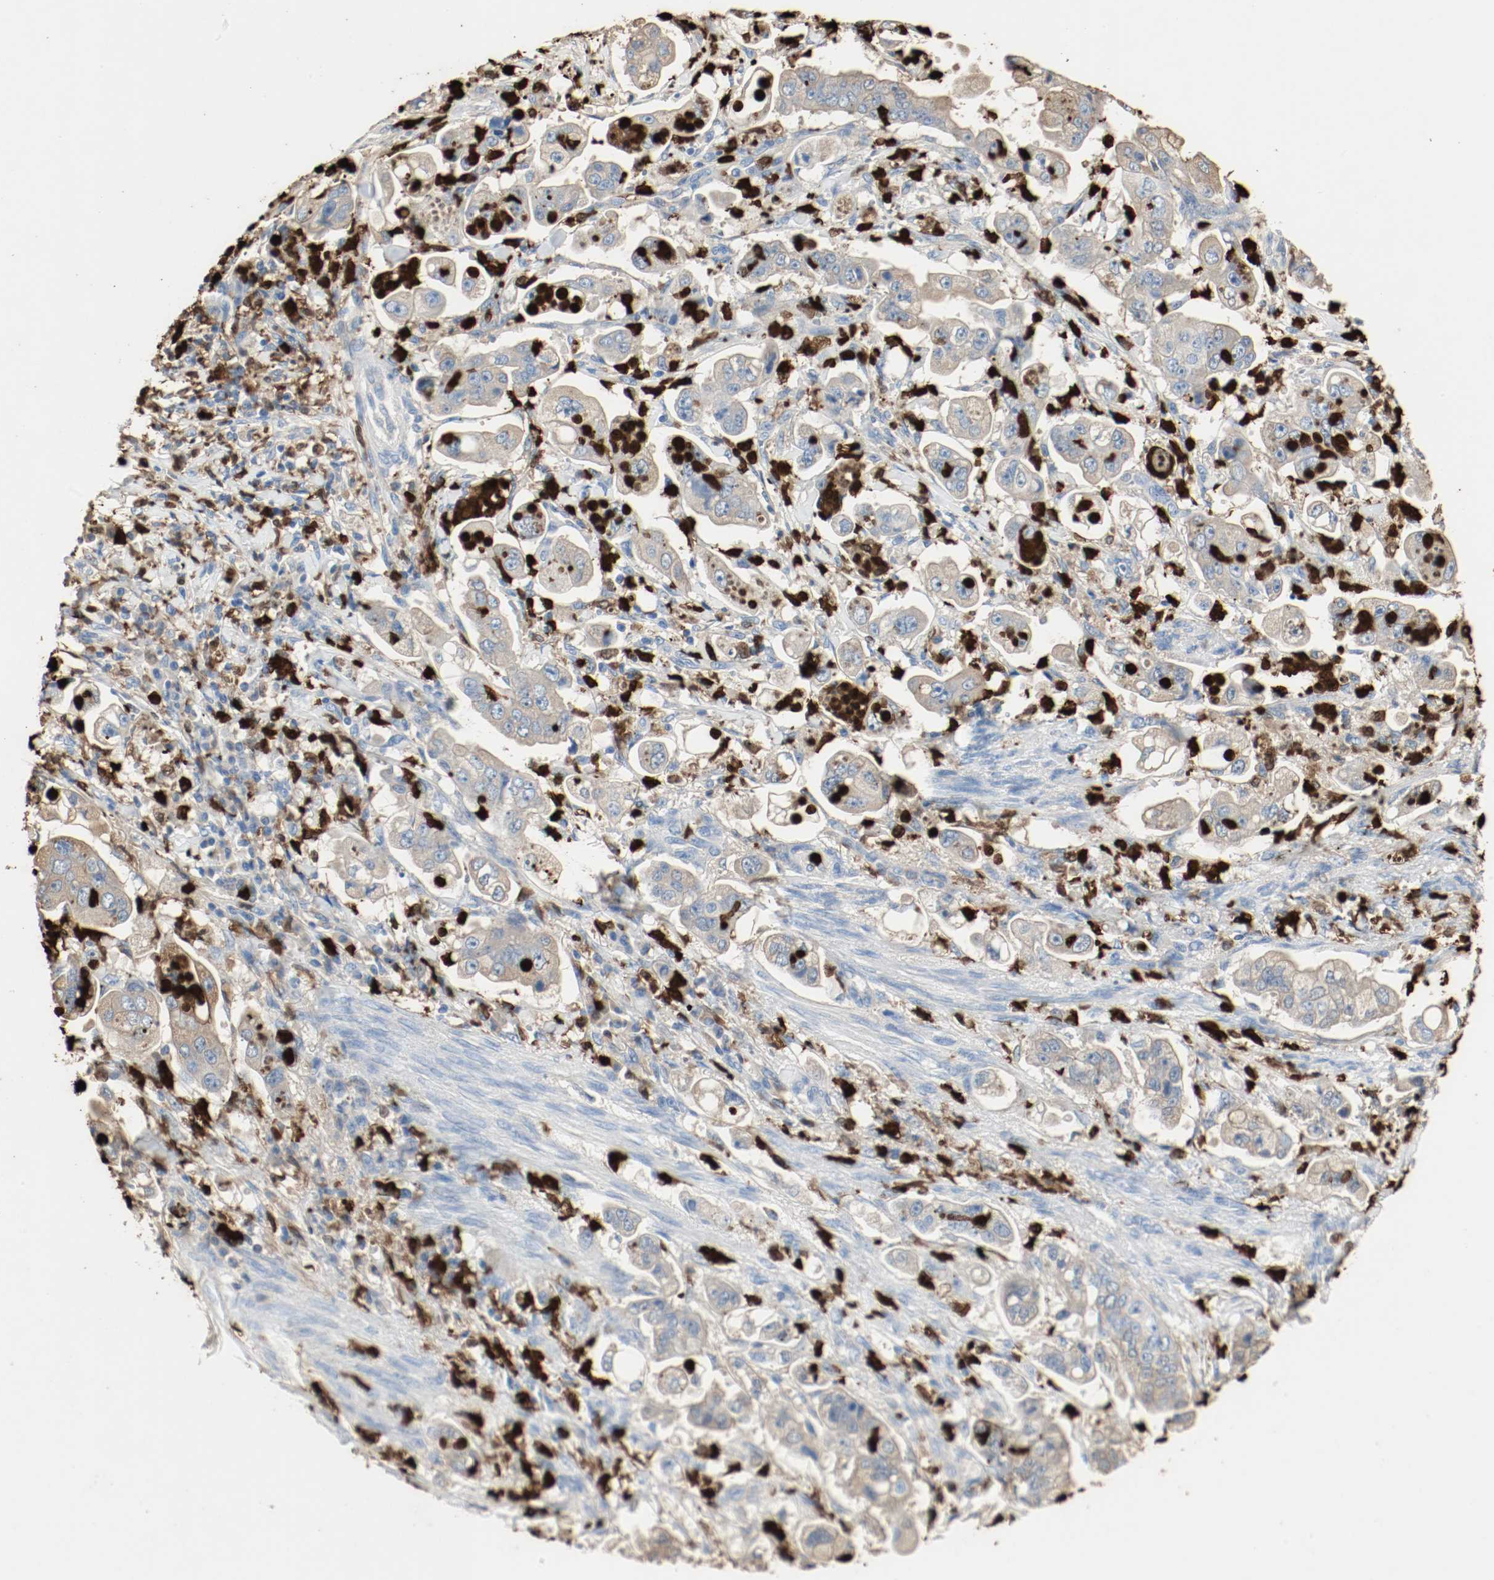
{"staining": {"intensity": "strong", "quantity": "<25%", "location": "cytoplasmic/membranous"}, "tissue": "stomach cancer", "cell_type": "Tumor cells", "image_type": "cancer", "snomed": [{"axis": "morphology", "description": "Adenocarcinoma, NOS"}, {"axis": "topography", "description": "Stomach"}], "caption": "This is a histology image of immunohistochemistry (IHC) staining of adenocarcinoma (stomach), which shows strong positivity in the cytoplasmic/membranous of tumor cells.", "gene": "S100A9", "patient": {"sex": "male", "age": 62}}